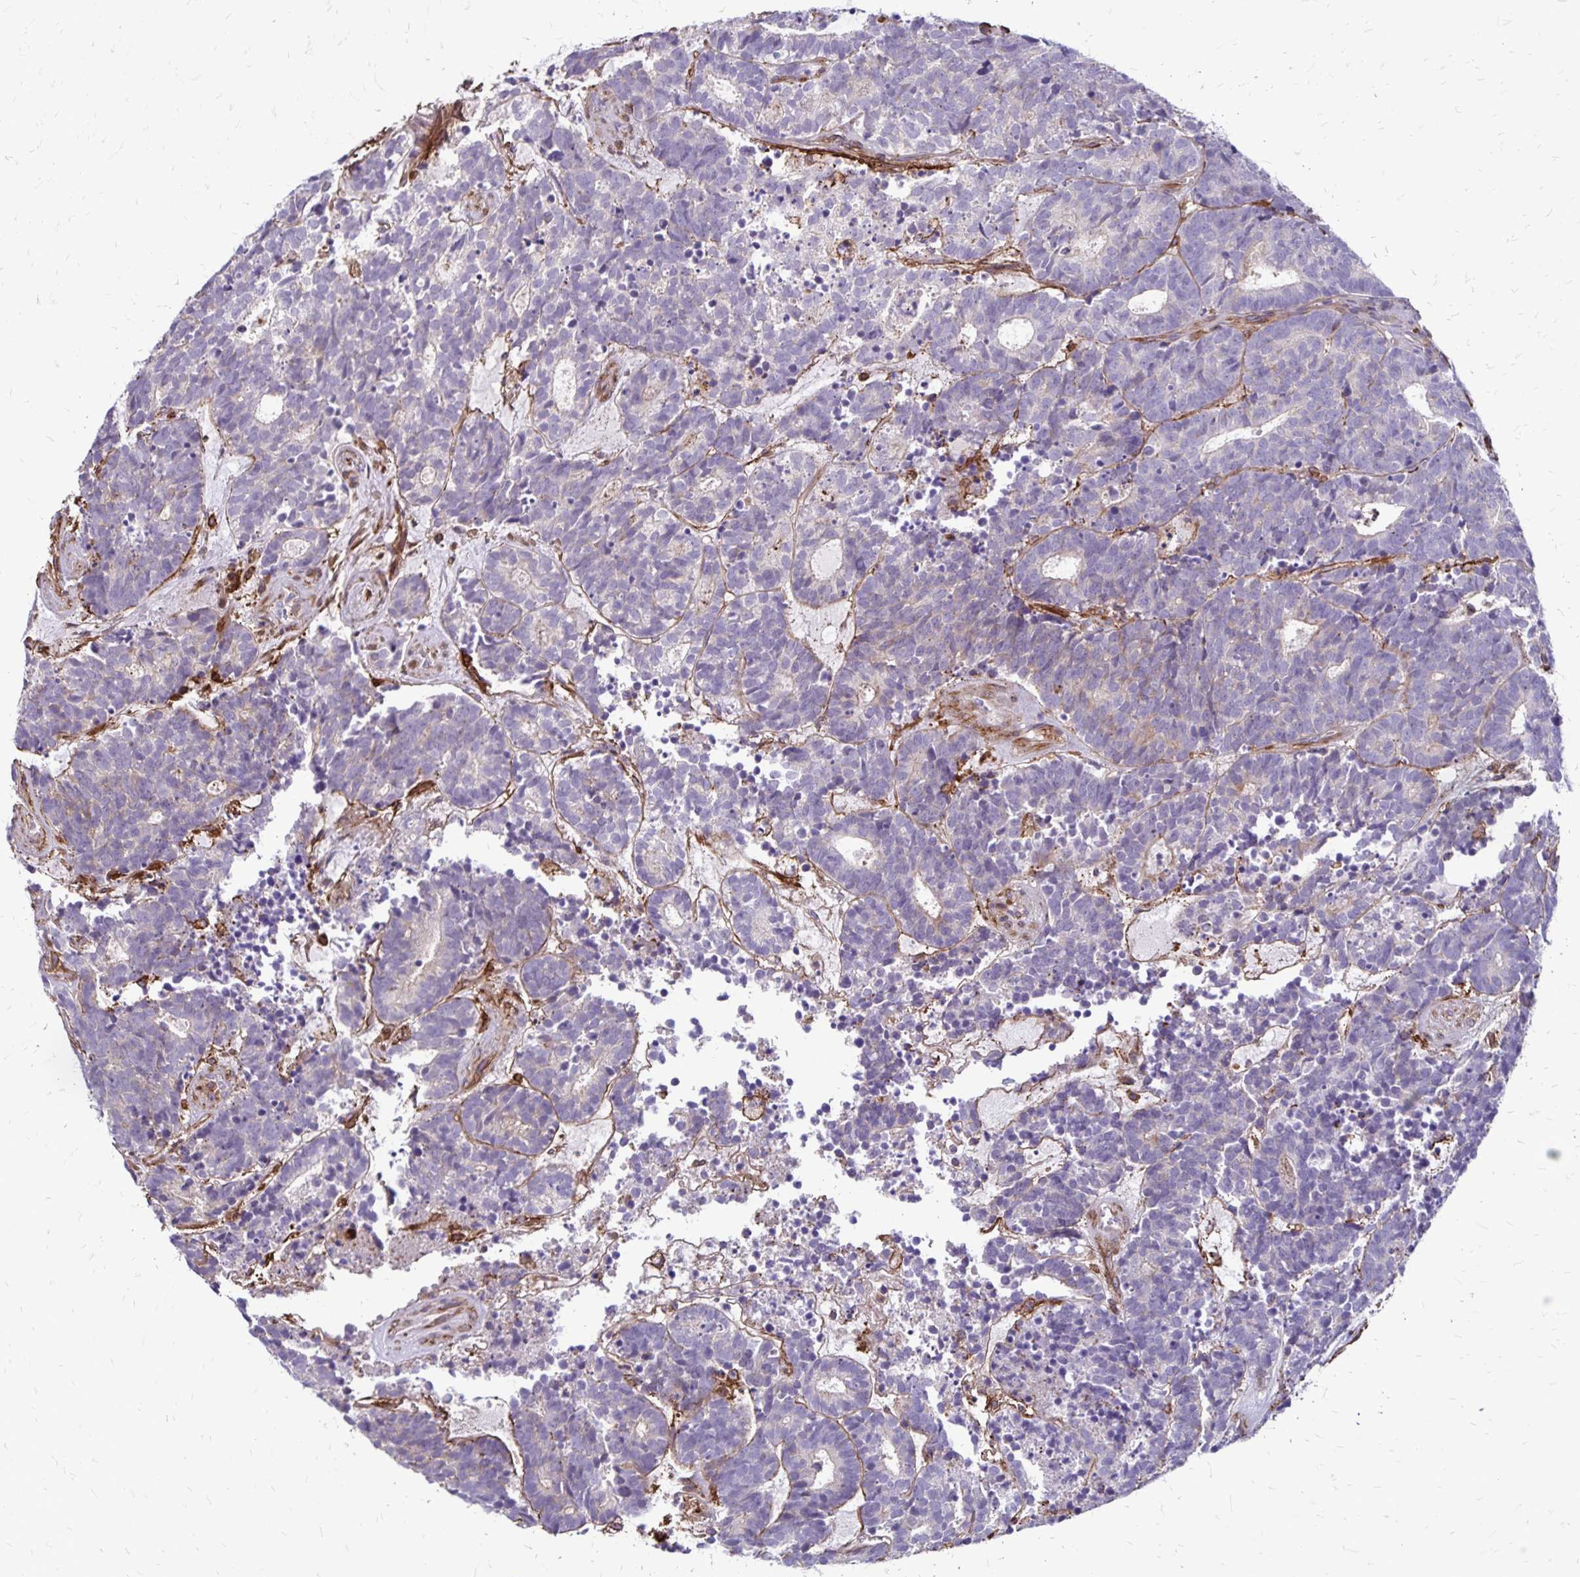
{"staining": {"intensity": "negative", "quantity": "none", "location": "none"}, "tissue": "head and neck cancer", "cell_type": "Tumor cells", "image_type": "cancer", "snomed": [{"axis": "morphology", "description": "Adenocarcinoma, NOS"}, {"axis": "topography", "description": "Head-Neck"}], "caption": "Human adenocarcinoma (head and neck) stained for a protein using IHC demonstrates no positivity in tumor cells.", "gene": "TNS3", "patient": {"sex": "female", "age": 81}}